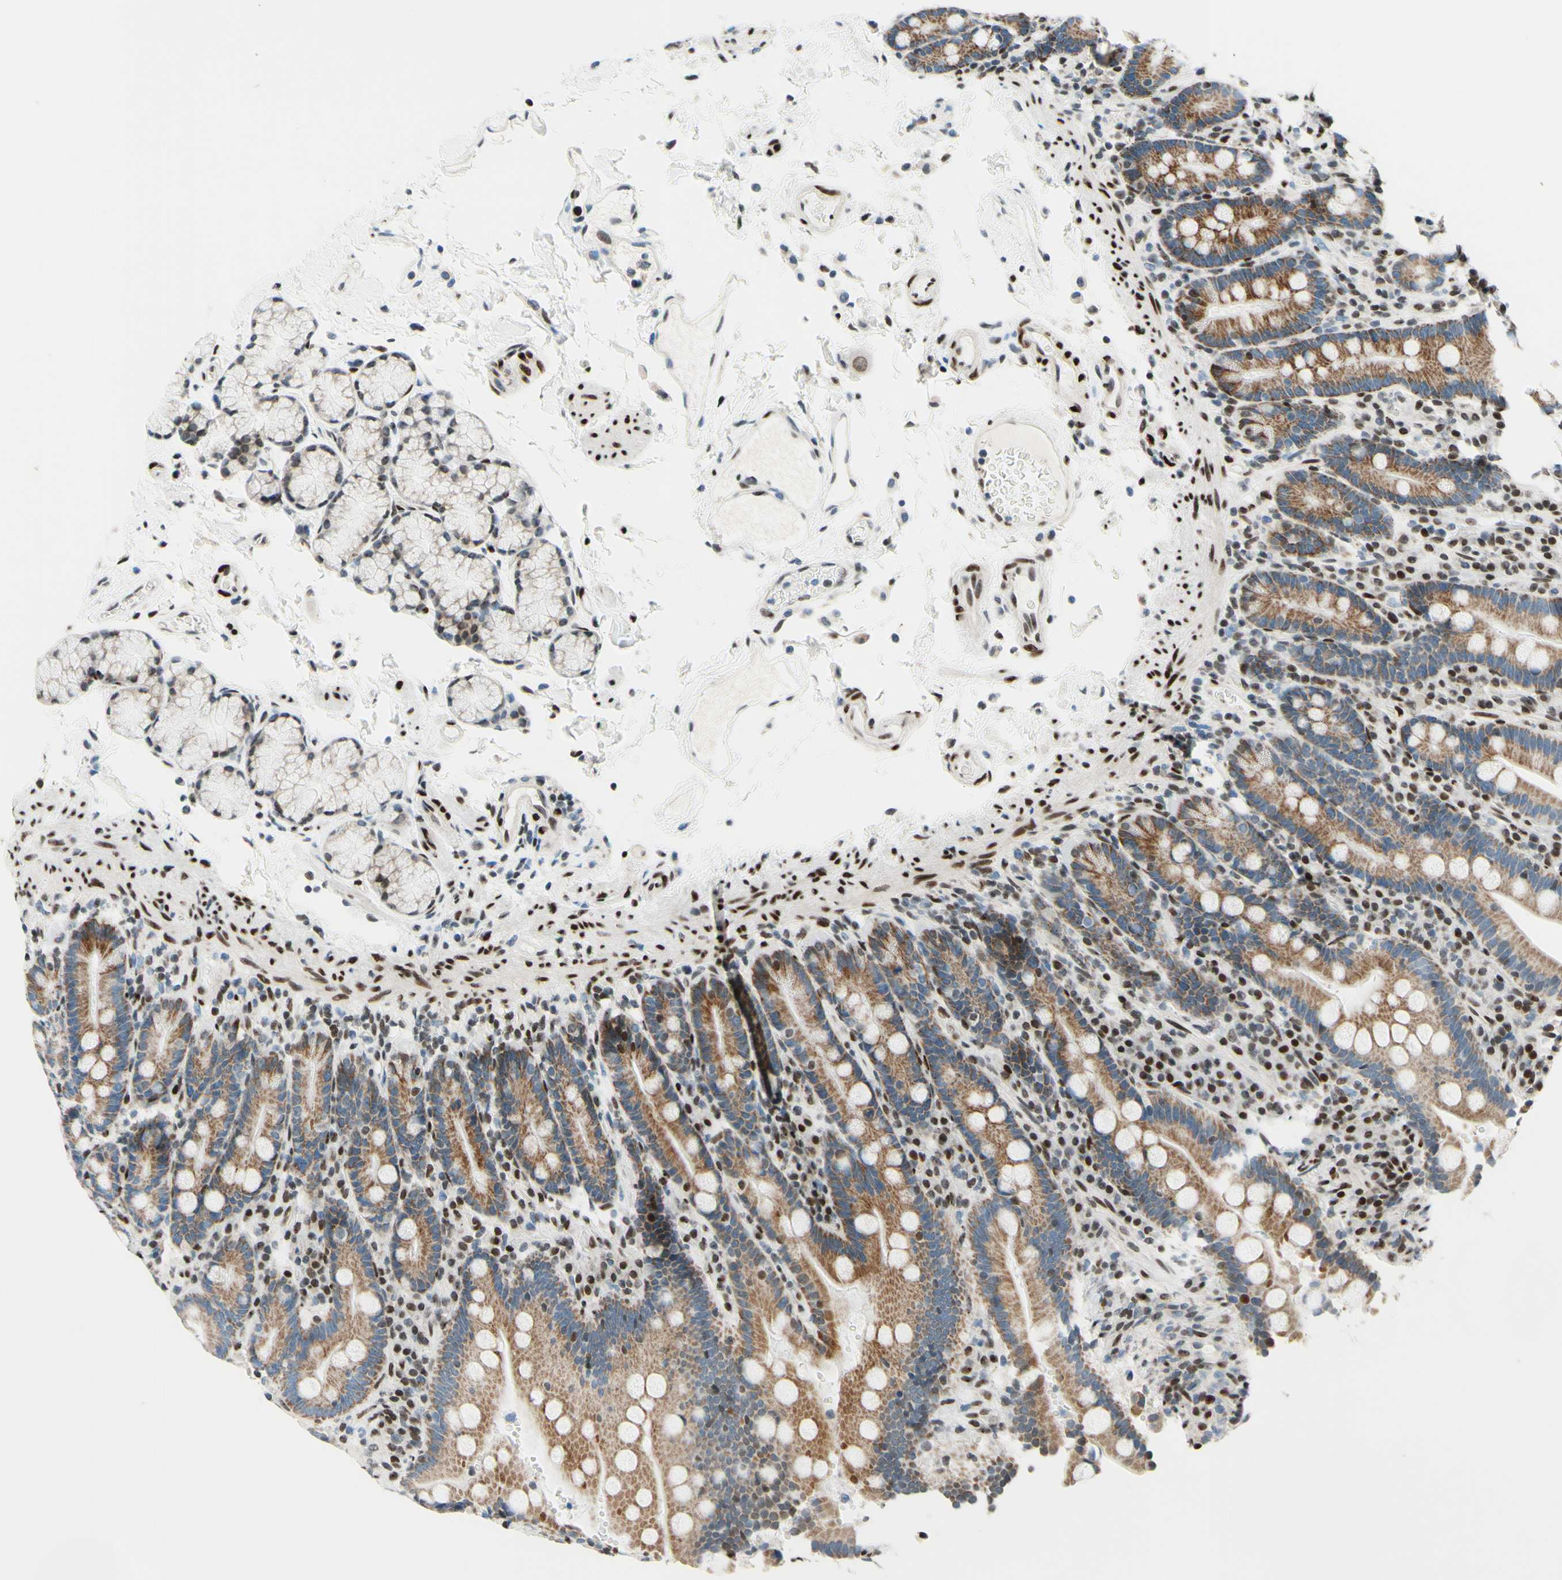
{"staining": {"intensity": "moderate", "quantity": ">75%", "location": "cytoplasmic/membranous"}, "tissue": "duodenum", "cell_type": "Glandular cells", "image_type": "normal", "snomed": [{"axis": "morphology", "description": "Normal tissue, NOS"}, {"axis": "topography", "description": "Small intestine, NOS"}], "caption": "This image displays immunohistochemistry (IHC) staining of benign human duodenum, with medium moderate cytoplasmic/membranous expression in approximately >75% of glandular cells.", "gene": "CBX7", "patient": {"sex": "female", "age": 71}}